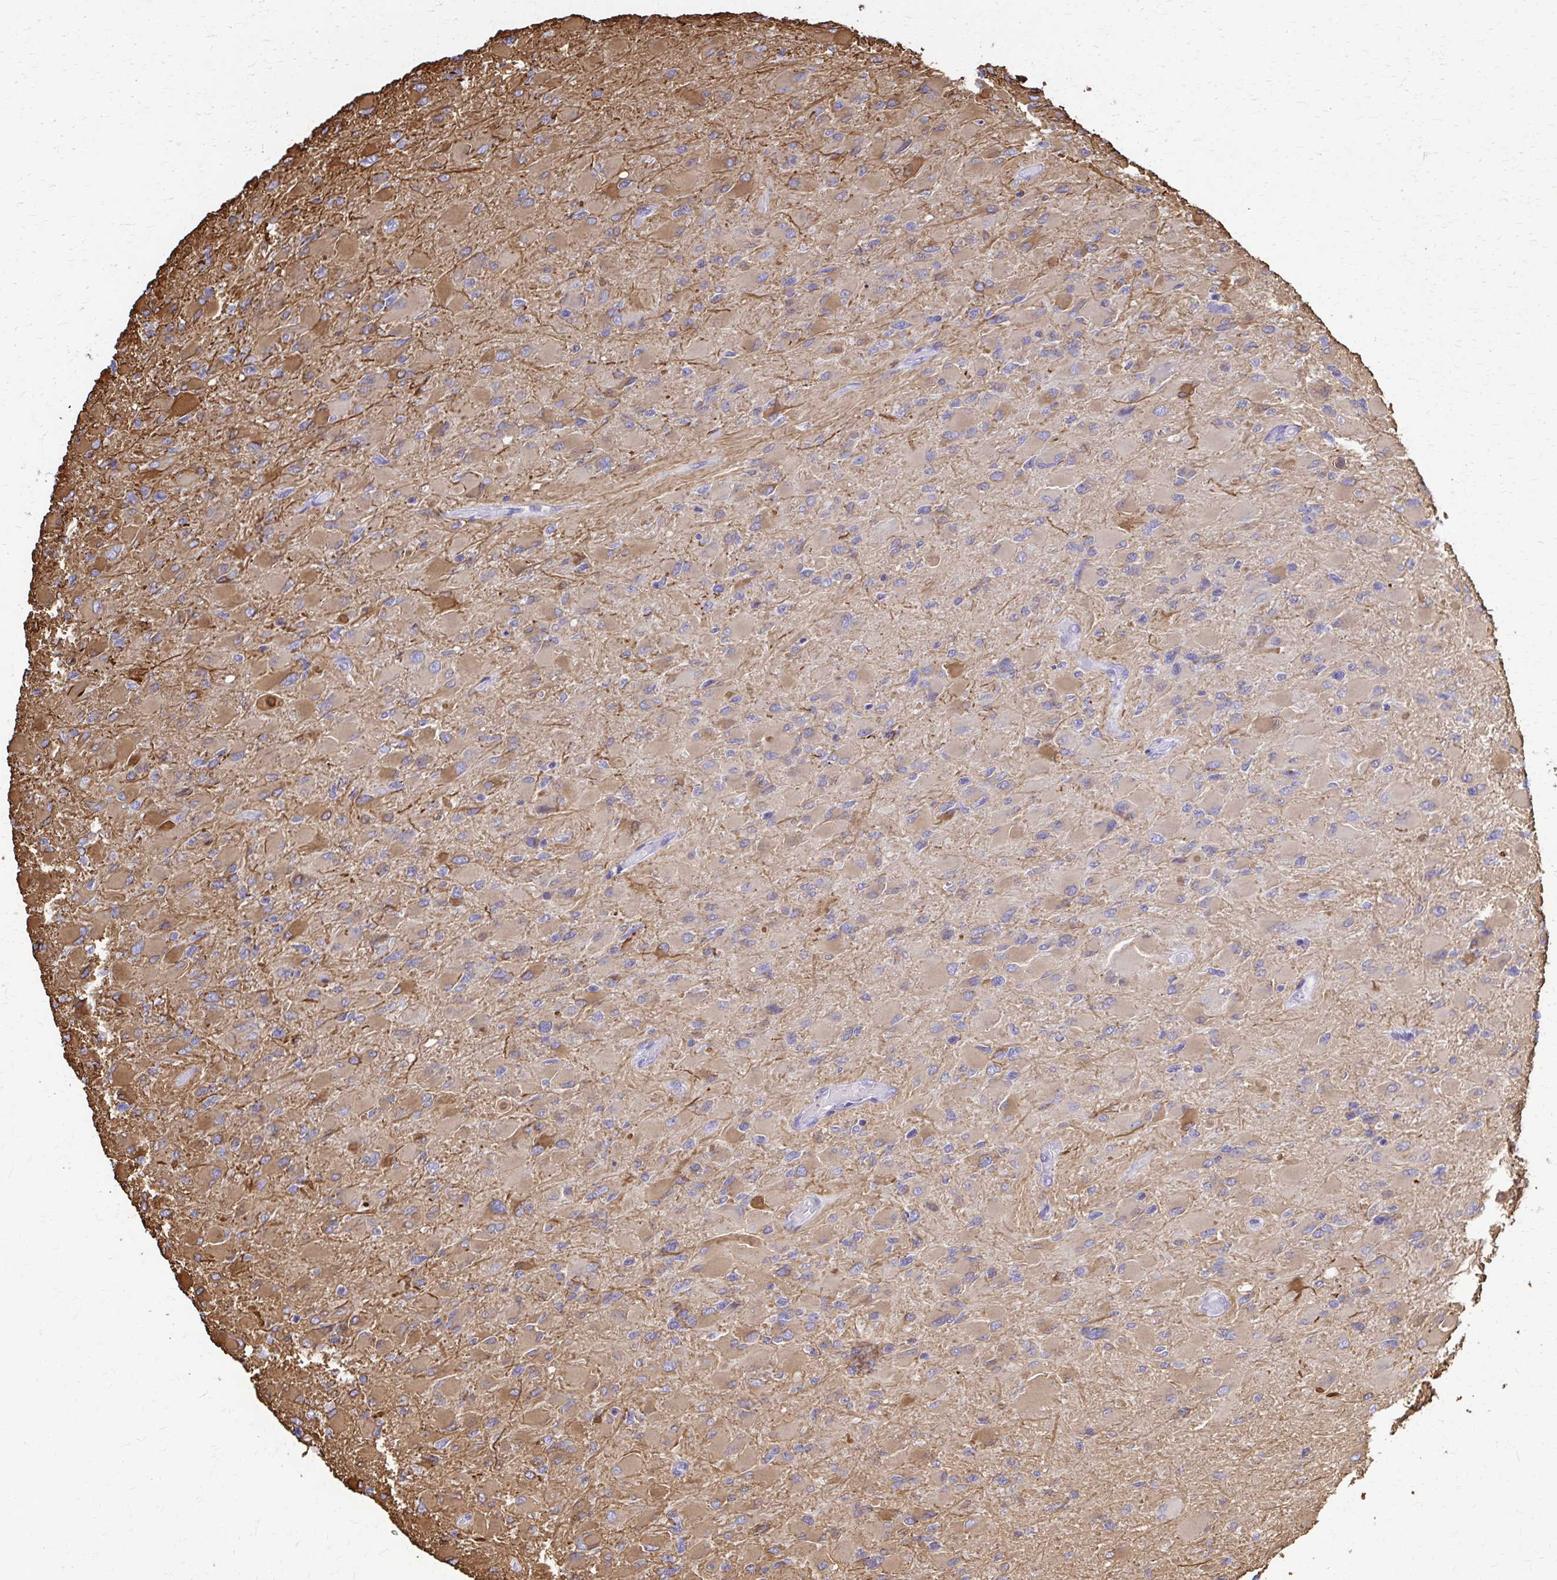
{"staining": {"intensity": "moderate", "quantity": "<25%", "location": "cytoplasmic/membranous"}, "tissue": "glioma", "cell_type": "Tumor cells", "image_type": "cancer", "snomed": [{"axis": "morphology", "description": "Glioma, malignant, High grade"}, {"axis": "topography", "description": "Cerebral cortex"}], "caption": "A brown stain labels moderate cytoplasmic/membranous expression of a protein in human glioma tumor cells.", "gene": "GFAP", "patient": {"sex": "female", "age": 36}}